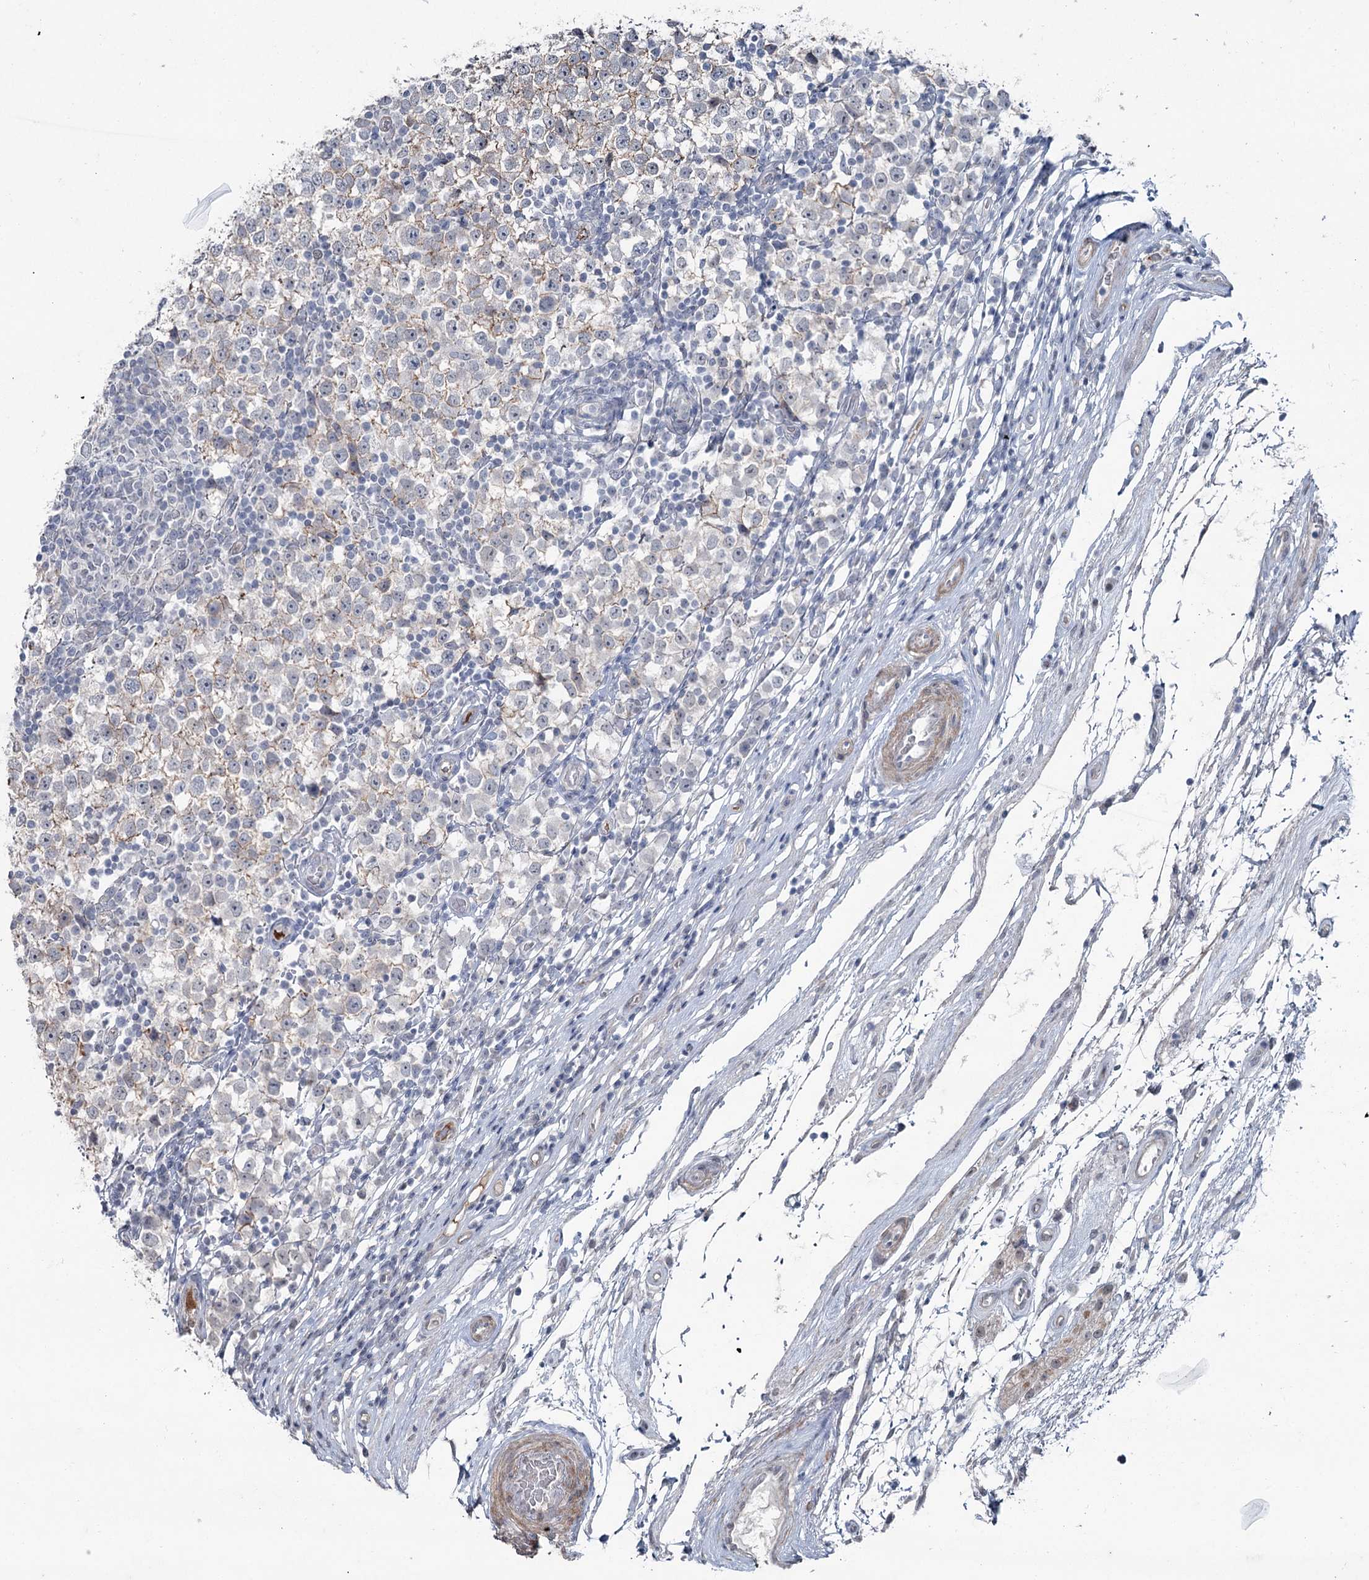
{"staining": {"intensity": "weak", "quantity": "<25%", "location": "cytoplasmic/membranous"}, "tissue": "testis cancer", "cell_type": "Tumor cells", "image_type": "cancer", "snomed": [{"axis": "morphology", "description": "Seminoma, NOS"}, {"axis": "topography", "description": "Testis"}], "caption": "This is an immunohistochemistry photomicrograph of testis cancer. There is no staining in tumor cells.", "gene": "FAM120B", "patient": {"sex": "male", "age": 65}}